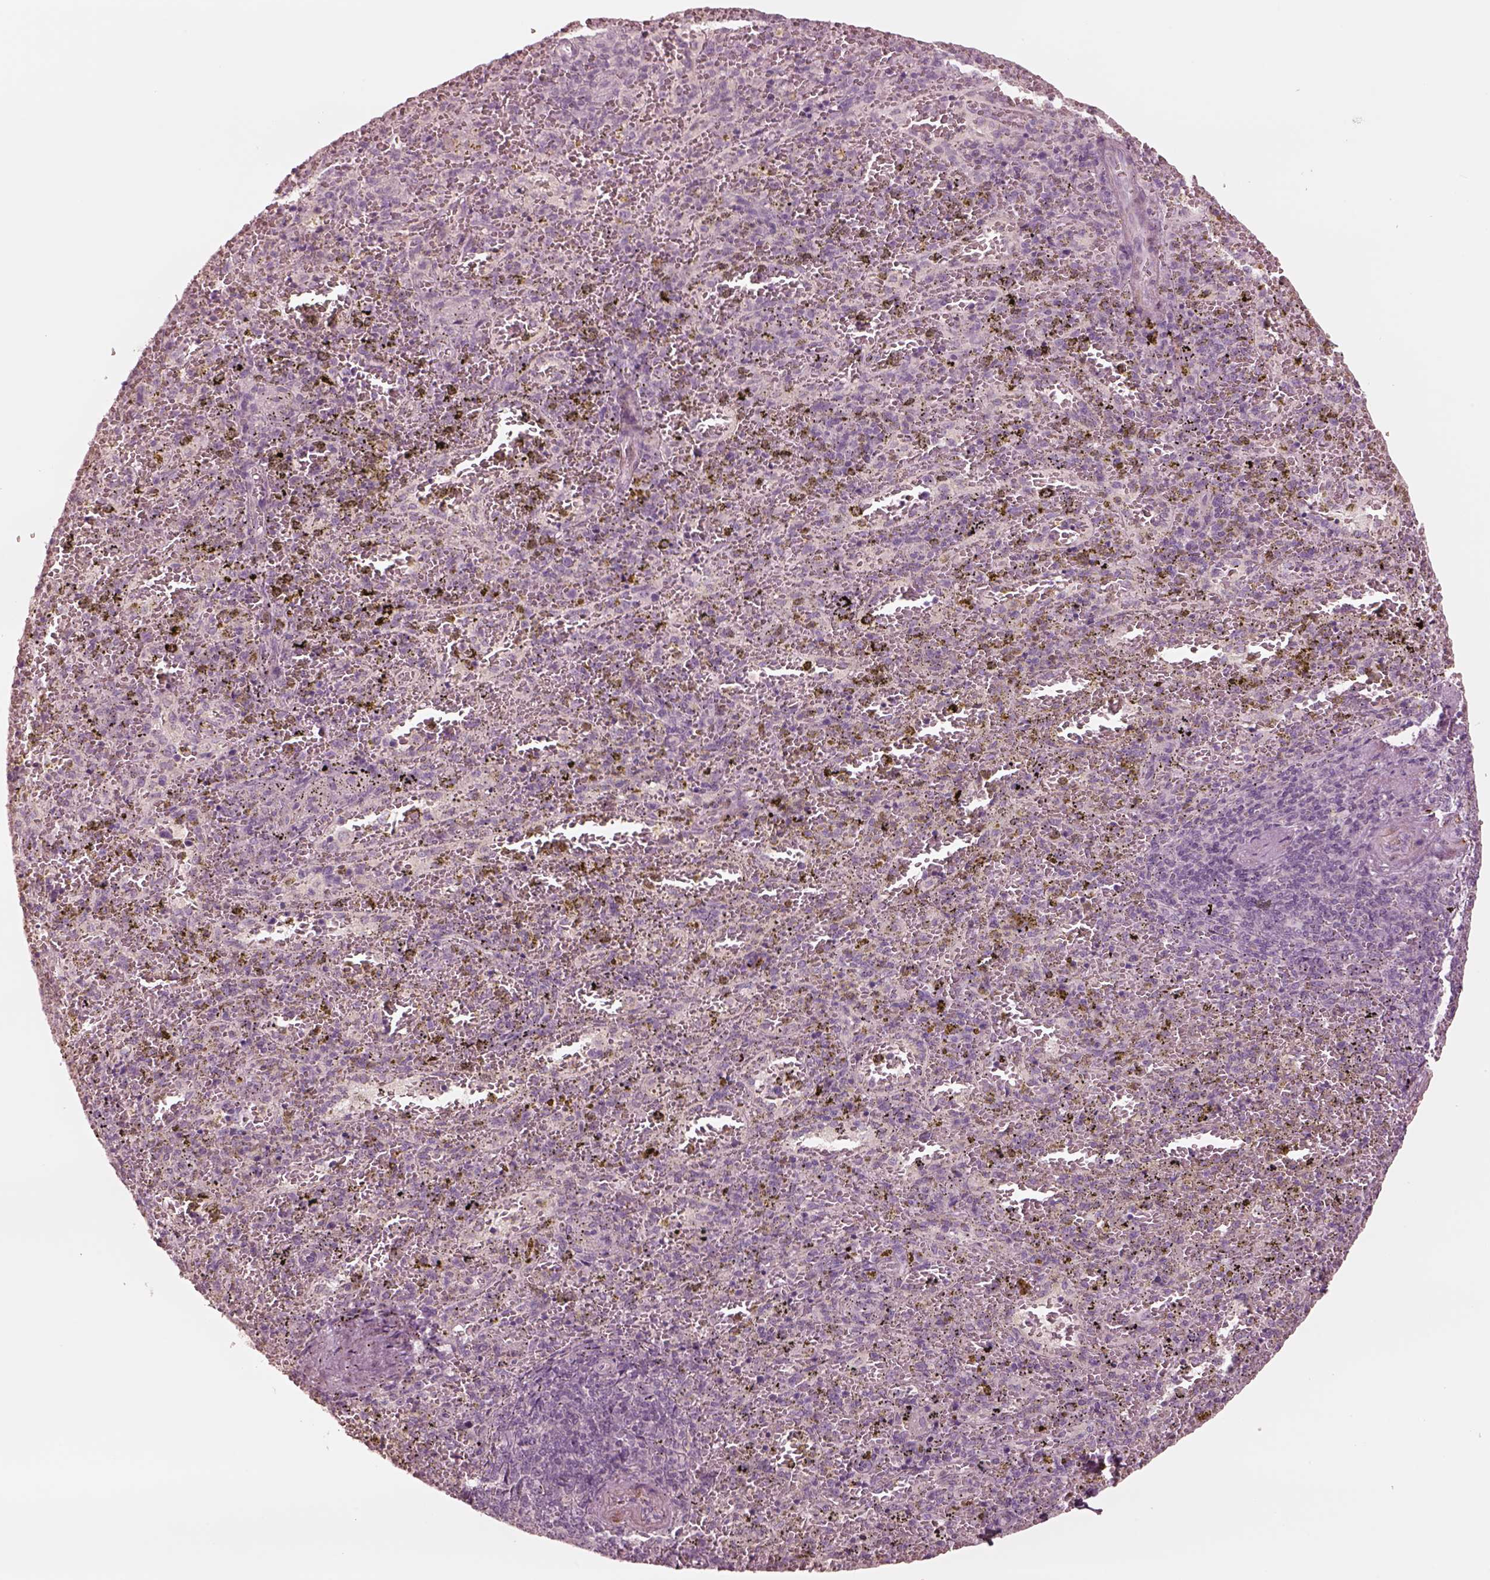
{"staining": {"intensity": "negative", "quantity": "none", "location": "none"}, "tissue": "spleen", "cell_type": "Cells in red pulp", "image_type": "normal", "snomed": [{"axis": "morphology", "description": "Normal tissue, NOS"}, {"axis": "topography", "description": "Spleen"}], "caption": "The IHC image has no significant staining in cells in red pulp of spleen. Brightfield microscopy of immunohistochemistry (IHC) stained with DAB (brown) and hematoxylin (blue), captured at high magnification.", "gene": "DNAAF9", "patient": {"sex": "female", "age": 50}}